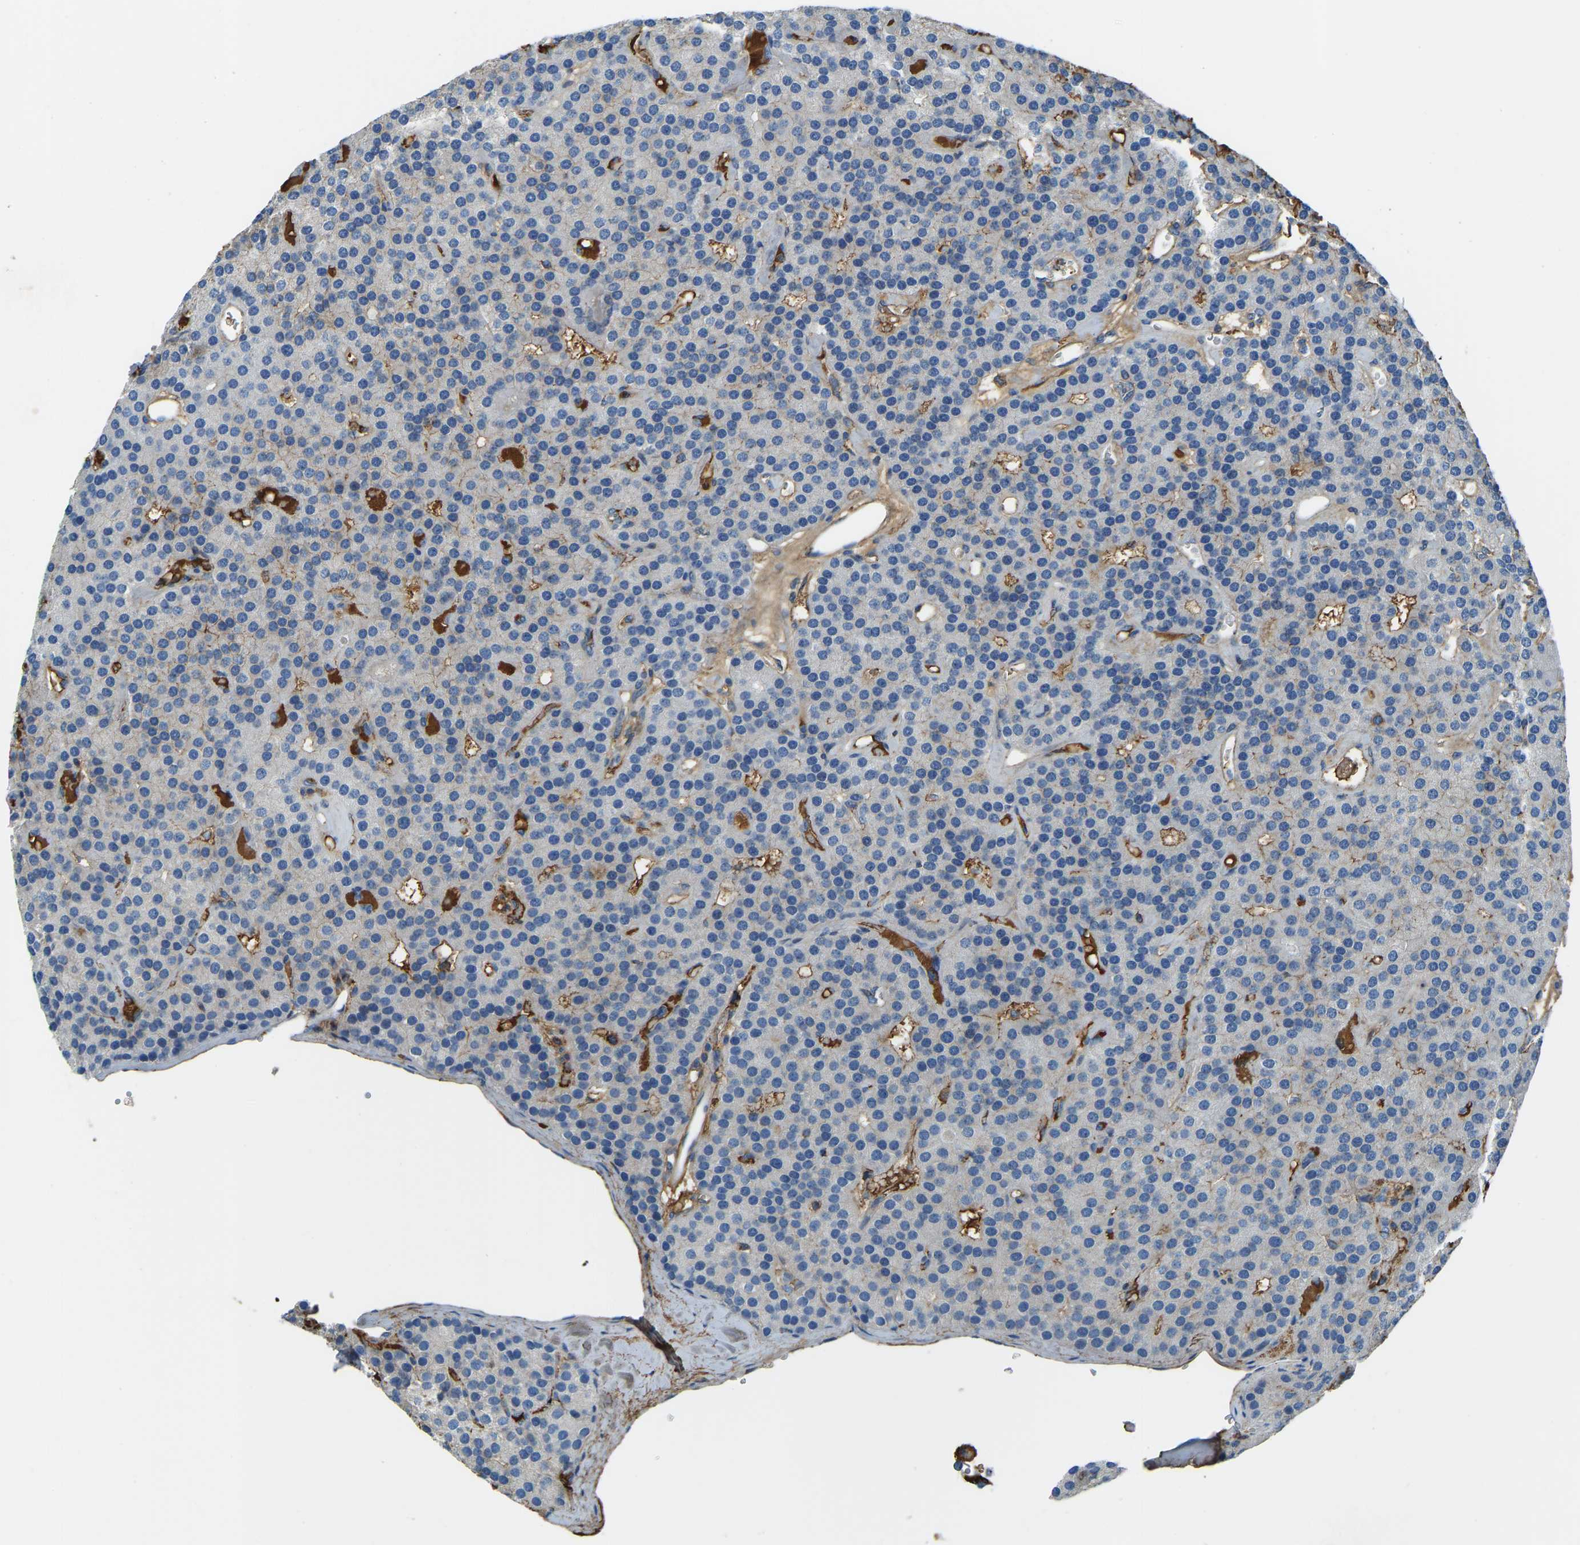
{"staining": {"intensity": "negative", "quantity": "none", "location": "none"}, "tissue": "parathyroid gland", "cell_type": "Glandular cells", "image_type": "normal", "snomed": [{"axis": "morphology", "description": "Normal tissue, NOS"}, {"axis": "morphology", "description": "Adenoma, NOS"}, {"axis": "topography", "description": "Parathyroid gland"}], "caption": "High magnification brightfield microscopy of benign parathyroid gland stained with DAB (3,3'-diaminobenzidine) (brown) and counterstained with hematoxylin (blue): glandular cells show no significant expression. The staining is performed using DAB brown chromogen with nuclei counter-stained in using hematoxylin.", "gene": "THBS4", "patient": {"sex": "female", "age": 86}}